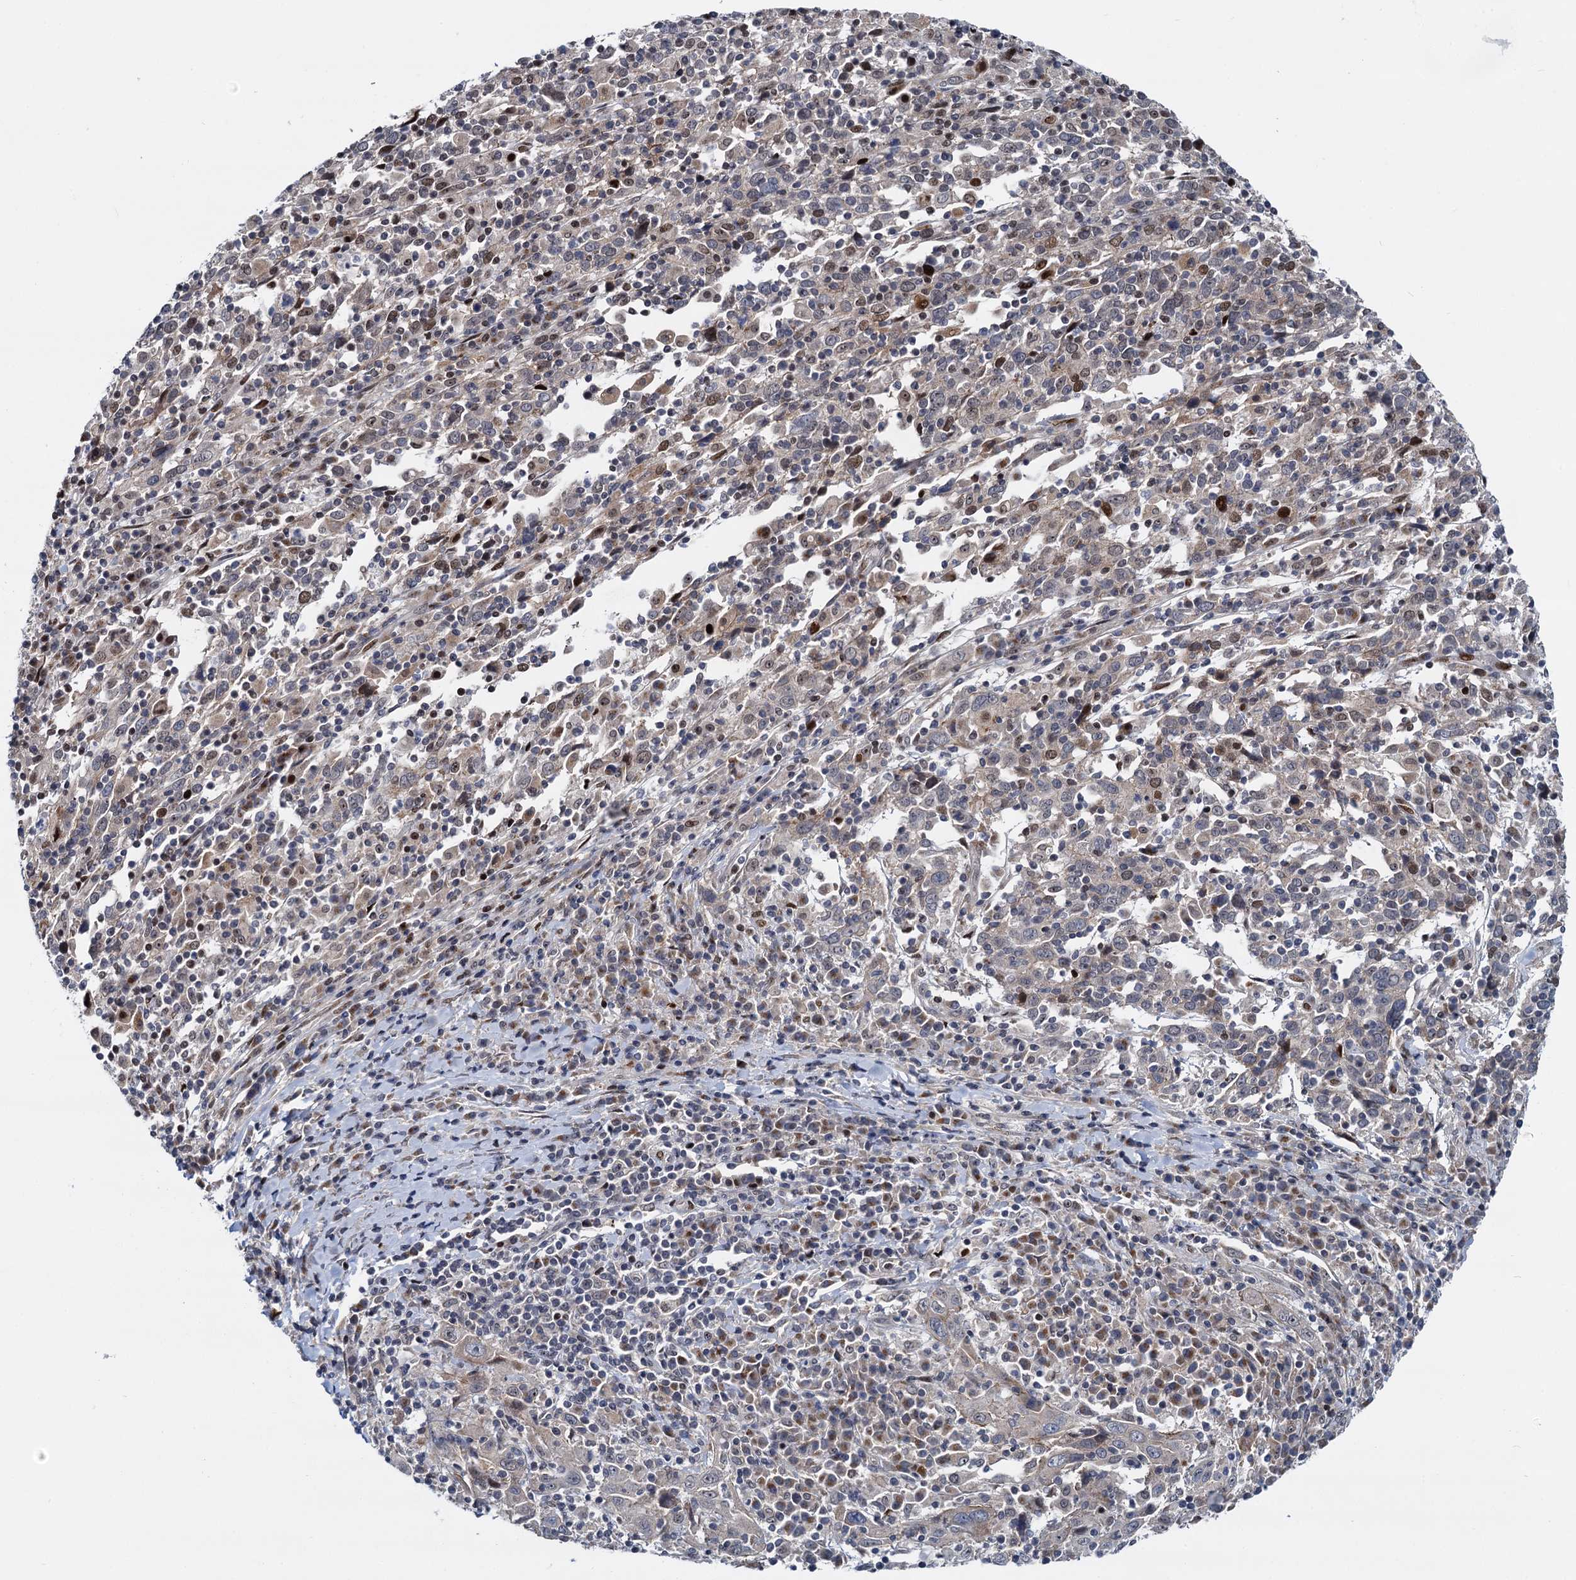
{"staining": {"intensity": "moderate", "quantity": "<25%", "location": "nuclear"}, "tissue": "cervical cancer", "cell_type": "Tumor cells", "image_type": "cancer", "snomed": [{"axis": "morphology", "description": "Squamous cell carcinoma, NOS"}, {"axis": "topography", "description": "Cervix"}], "caption": "A low amount of moderate nuclear positivity is appreciated in about <25% of tumor cells in cervical squamous cell carcinoma tissue. (Brightfield microscopy of DAB IHC at high magnification).", "gene": "RUFY2", "patient": {"sex": "female", "age": 46}}